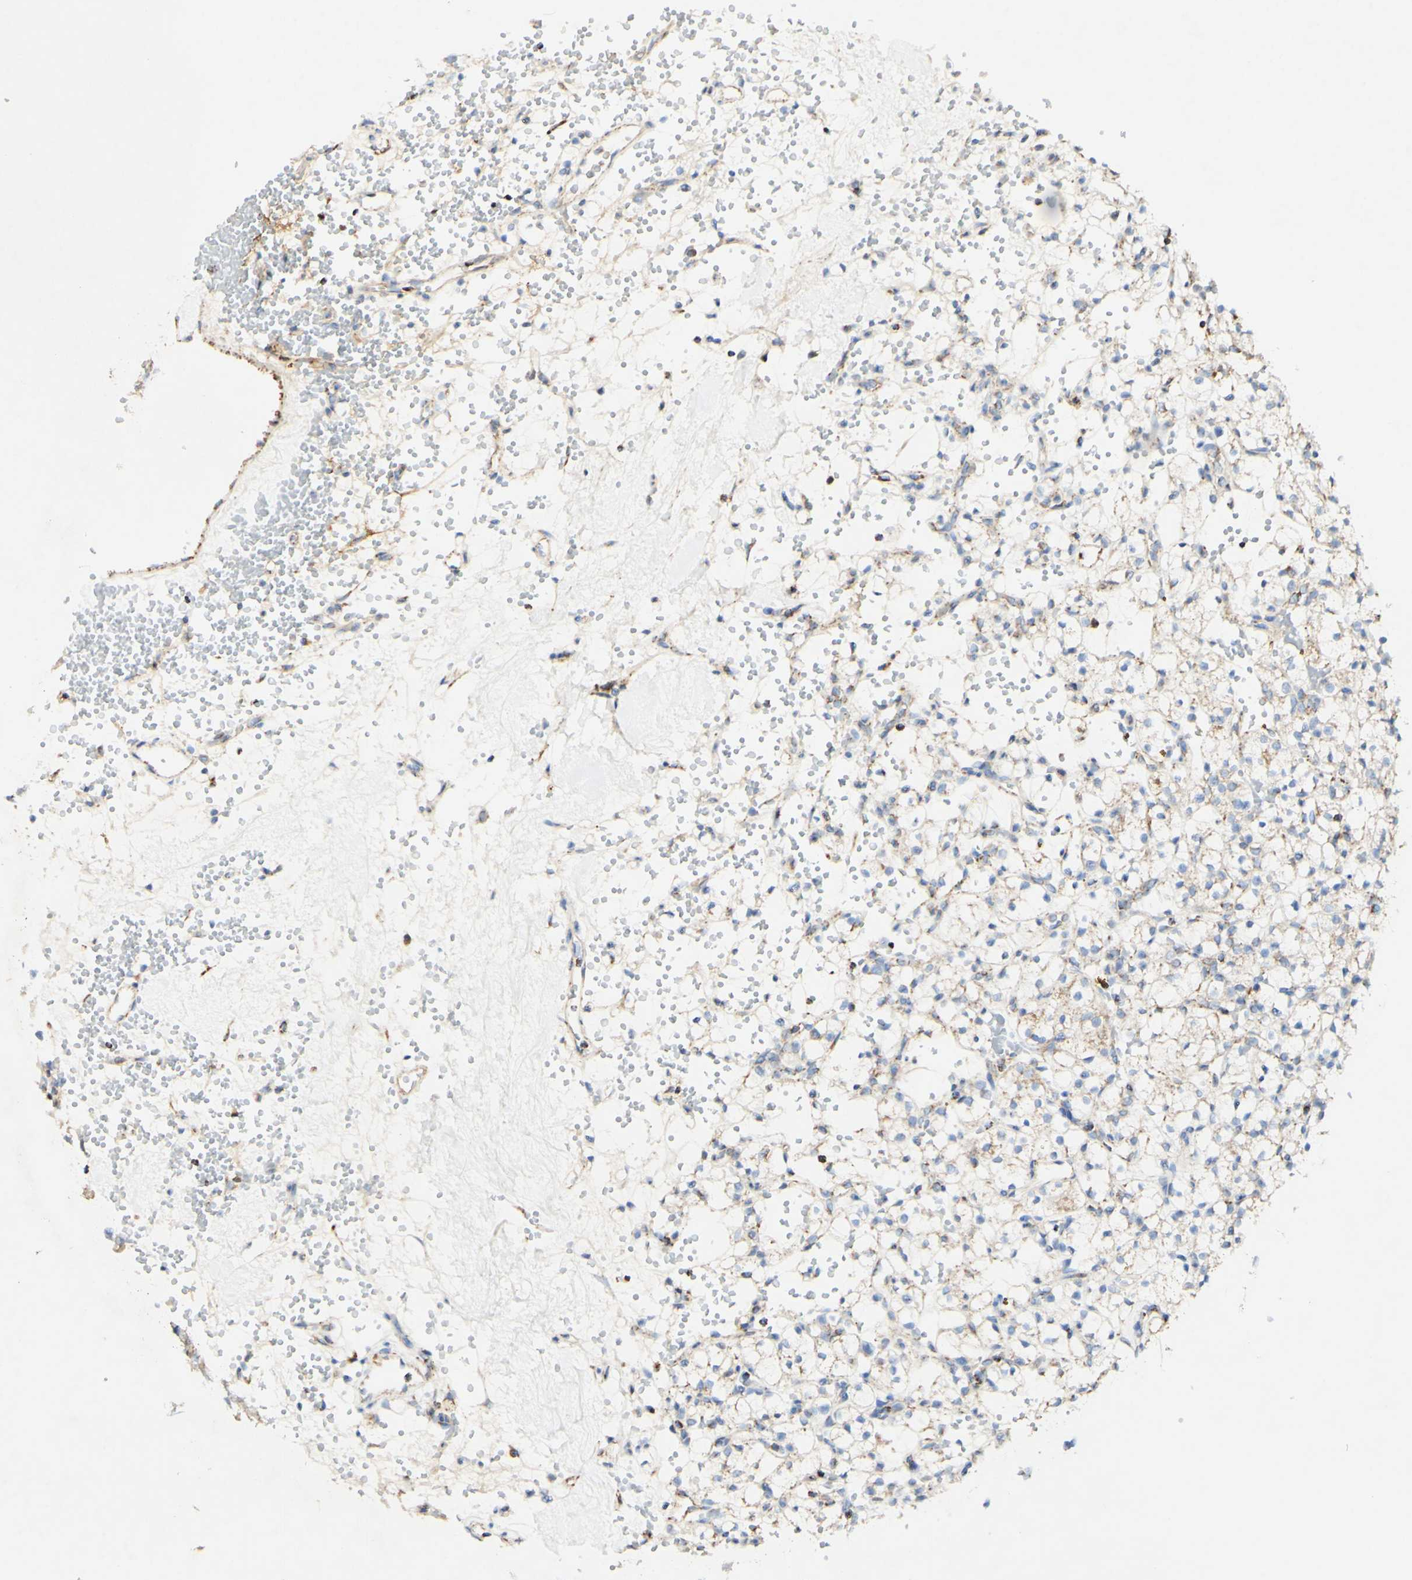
{"staining": {"intensity": "negative", "quantity": "none", "location": "none"}, "tissue": "renal cancer", "cell_type": "Tumor cells", "image_type": "cancer", "snomed": [{"axis": "morphology", "description": "Adenocarcinoma, NOS"}, {"axis": "topography", "description": "Kidney"}], "caption": "Adenocarcinoma (renal) was stained to show a protein in brown. There is no significant expression in tumor cells.", "gene": "OXCT1", "patient": {"sex": "female", "age": 60}}